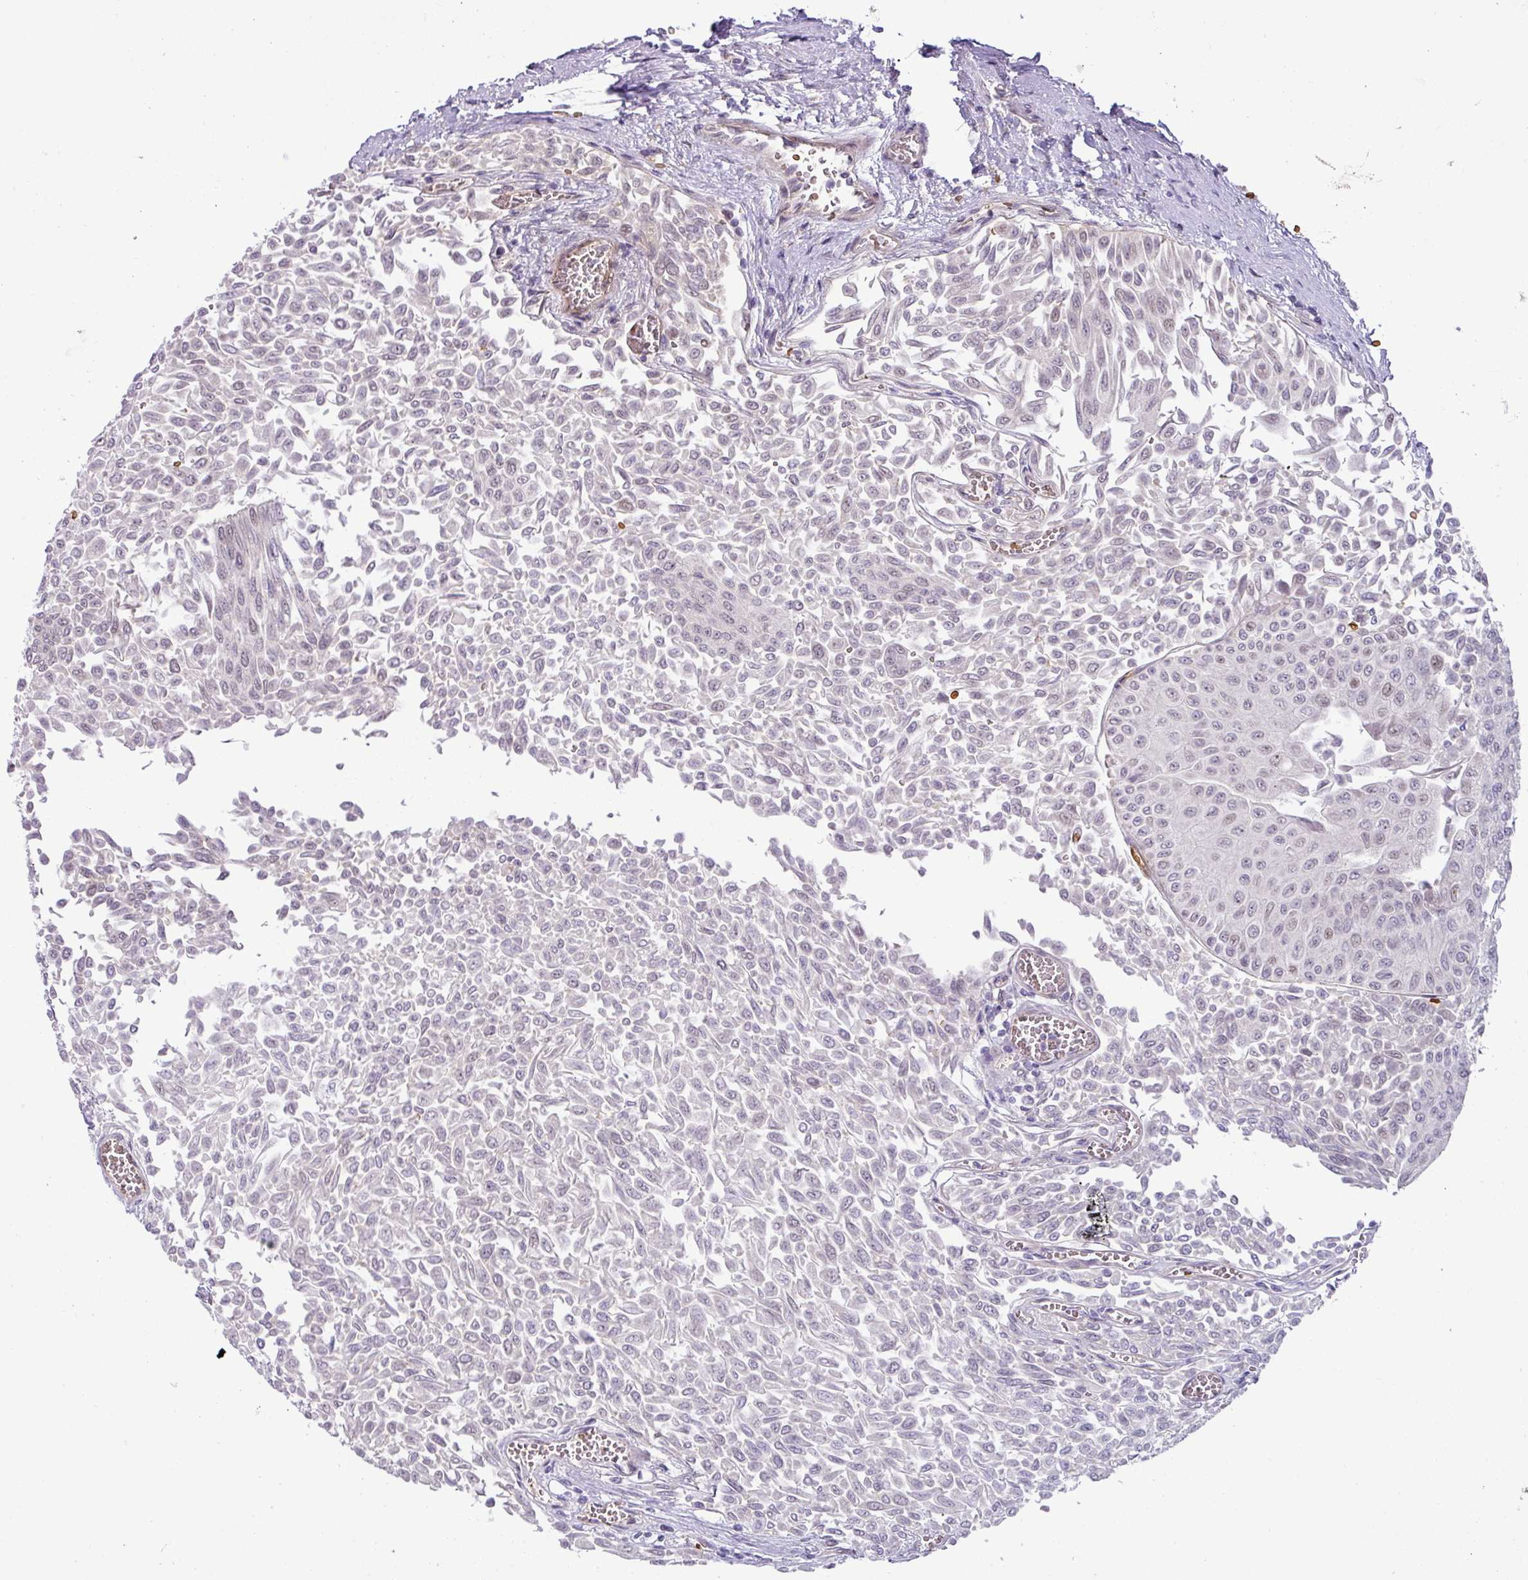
{"staining": {"intensity": "moderate", "quantity": "<25%", "location": "nuclear"}, "tissue": "urothelial cancer", "cell_type": "Tumor cells", "image_type": "cancer", "snomed": [{"axis": "morphology", "description": "Urothelial carcinoma, NOS"}, {"axis": "topography", "description": "Urinary bladder"}], "caption": "An image showing moderate nuclear expression in approximately <25% of tumor cells in transitional cell carcinoma, as visualized by brown immunohistochemical staining.", "gene": "PARP2", "patient": {"sex": "male", "age": 59}}